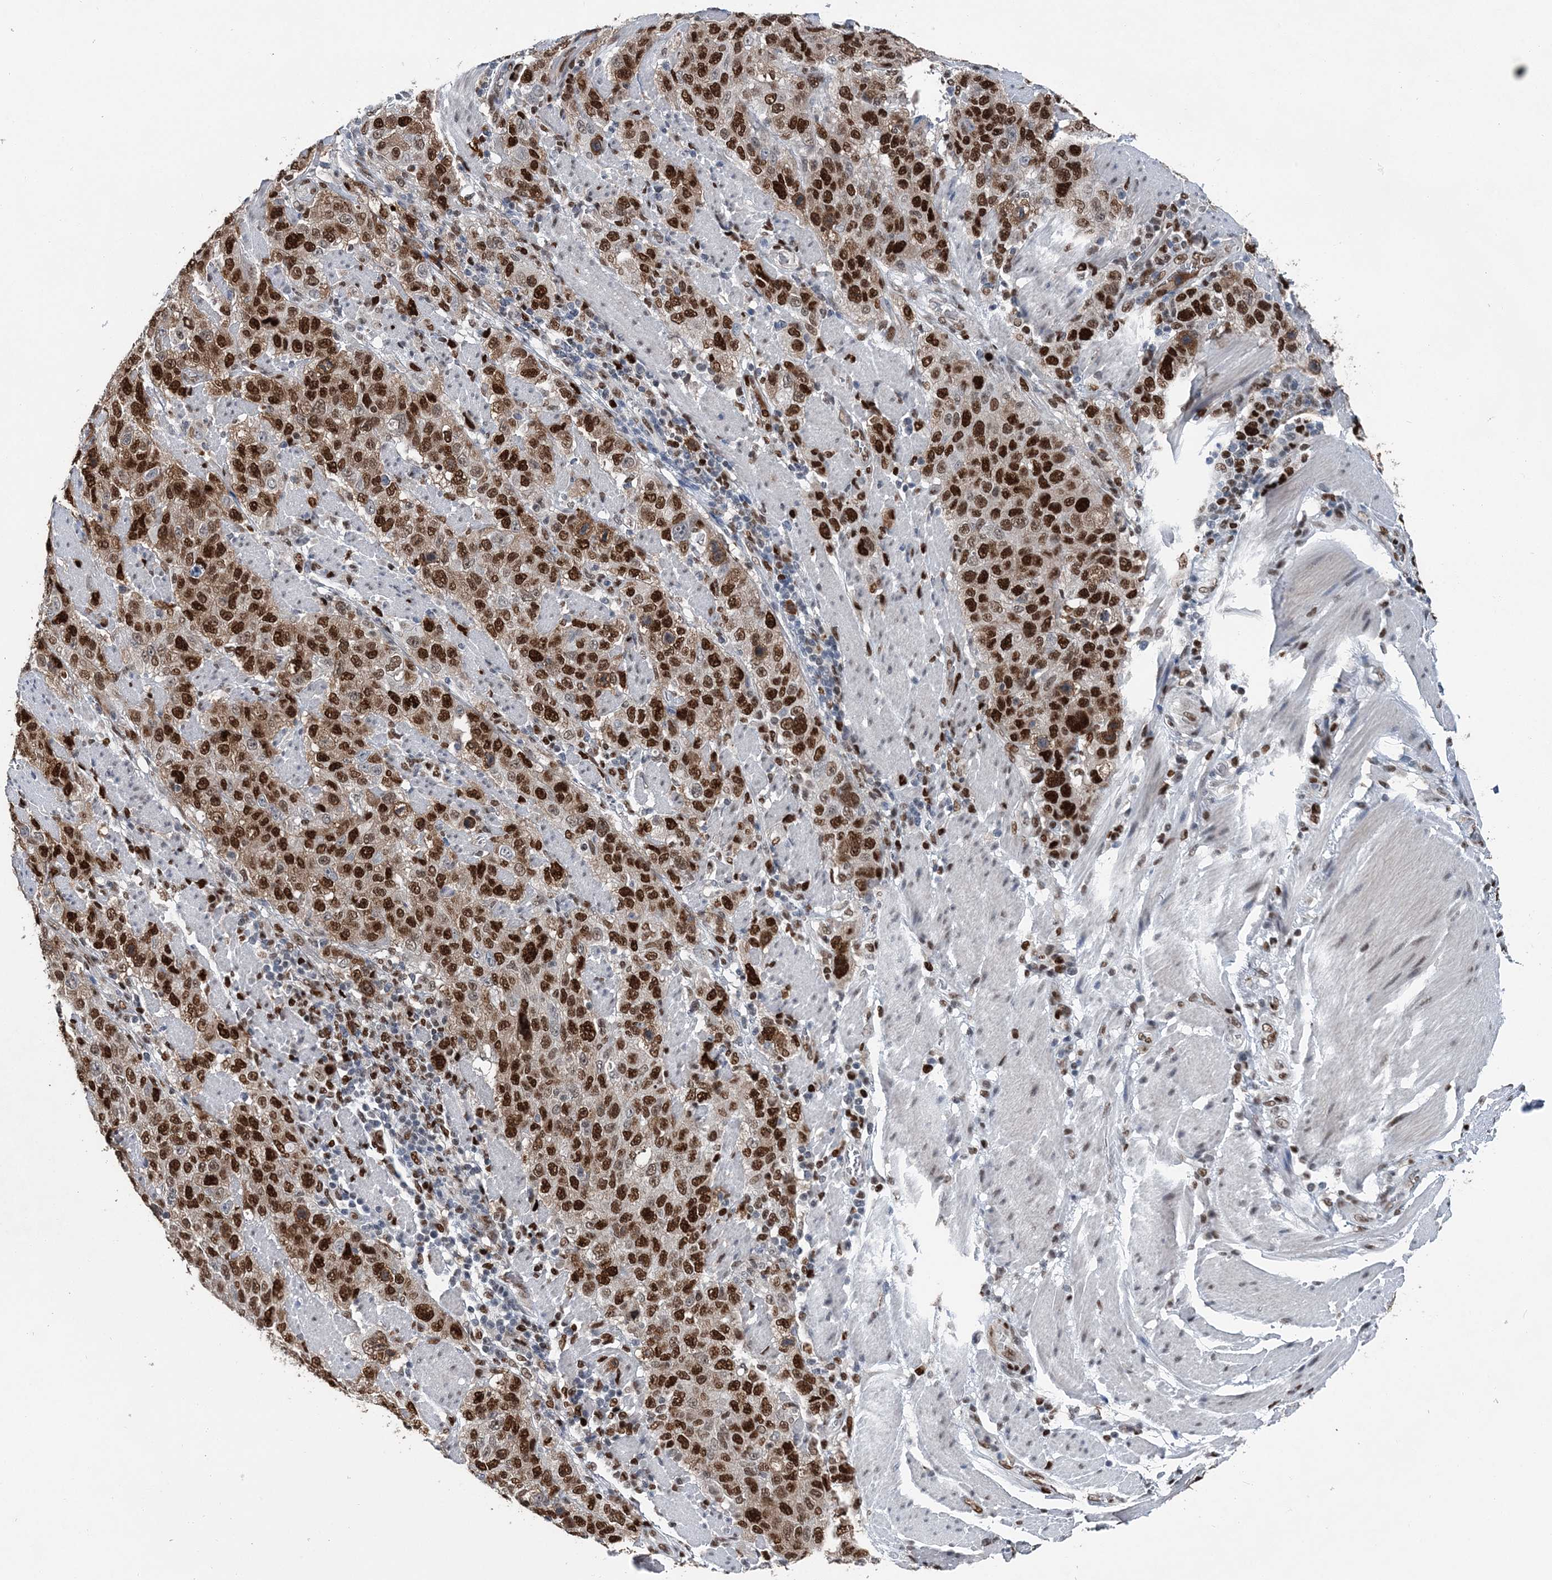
{"staining": {"intensity": "strong", "quantity": ">75%", "location": "nuclear"}, "tissue": "stomach cancer", "cell_type": "Tumor cells", "image_type": "cancer", "snomed": [{"axis": "morphology", "description": "Adenocarcinoma, NOS"}, {"axis": "topography", "description": "Stomach"}], "caption": "Stomach cancer (adenocarcinoma) stained with a protein marker demonstrates strong staining in tumor cells.", "gene": "HAT1", "patient": {"sex": "male", "age": 48}}